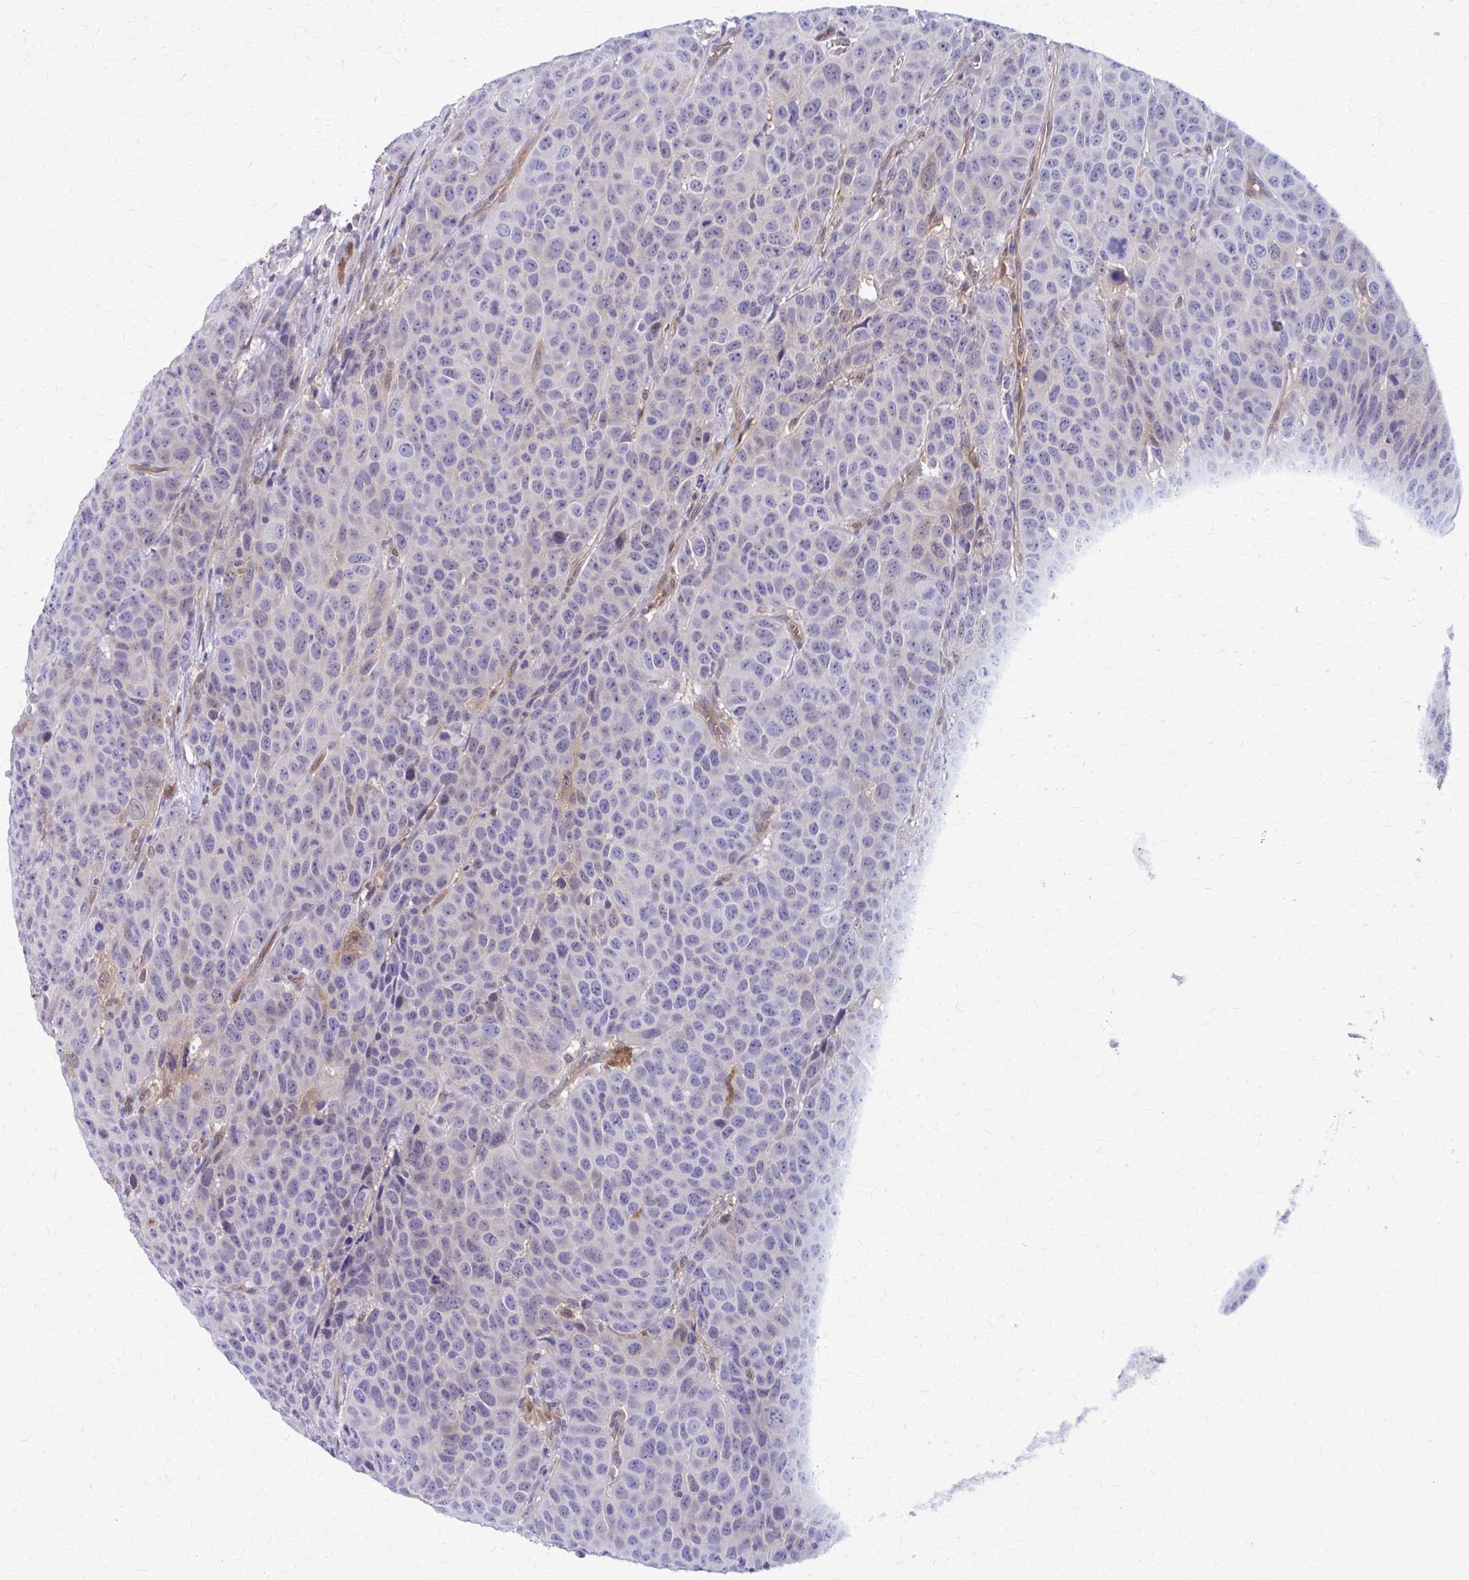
{"staining": {"intensity": "weak", "quantity": "<25%", "location": "cytoplasmic/membranous,nuclear"}, "tissue": "head and neck cancer", "cell_type": "Tumor cells", "image_type": "cancer", "snomed": [{"axis": "morphology", "description": "Squamous cell carcinoma, NOS"}, {"axis": "topography", "description": "Head-Neck"}], "caption": "Immunohistochemical staining of head and neck cancer (squamous cell carcinoma) demonstrates no significant expression in tumor cells.", "gene": "CLIC2", "patient": {"sex": "male", "age": 66}}